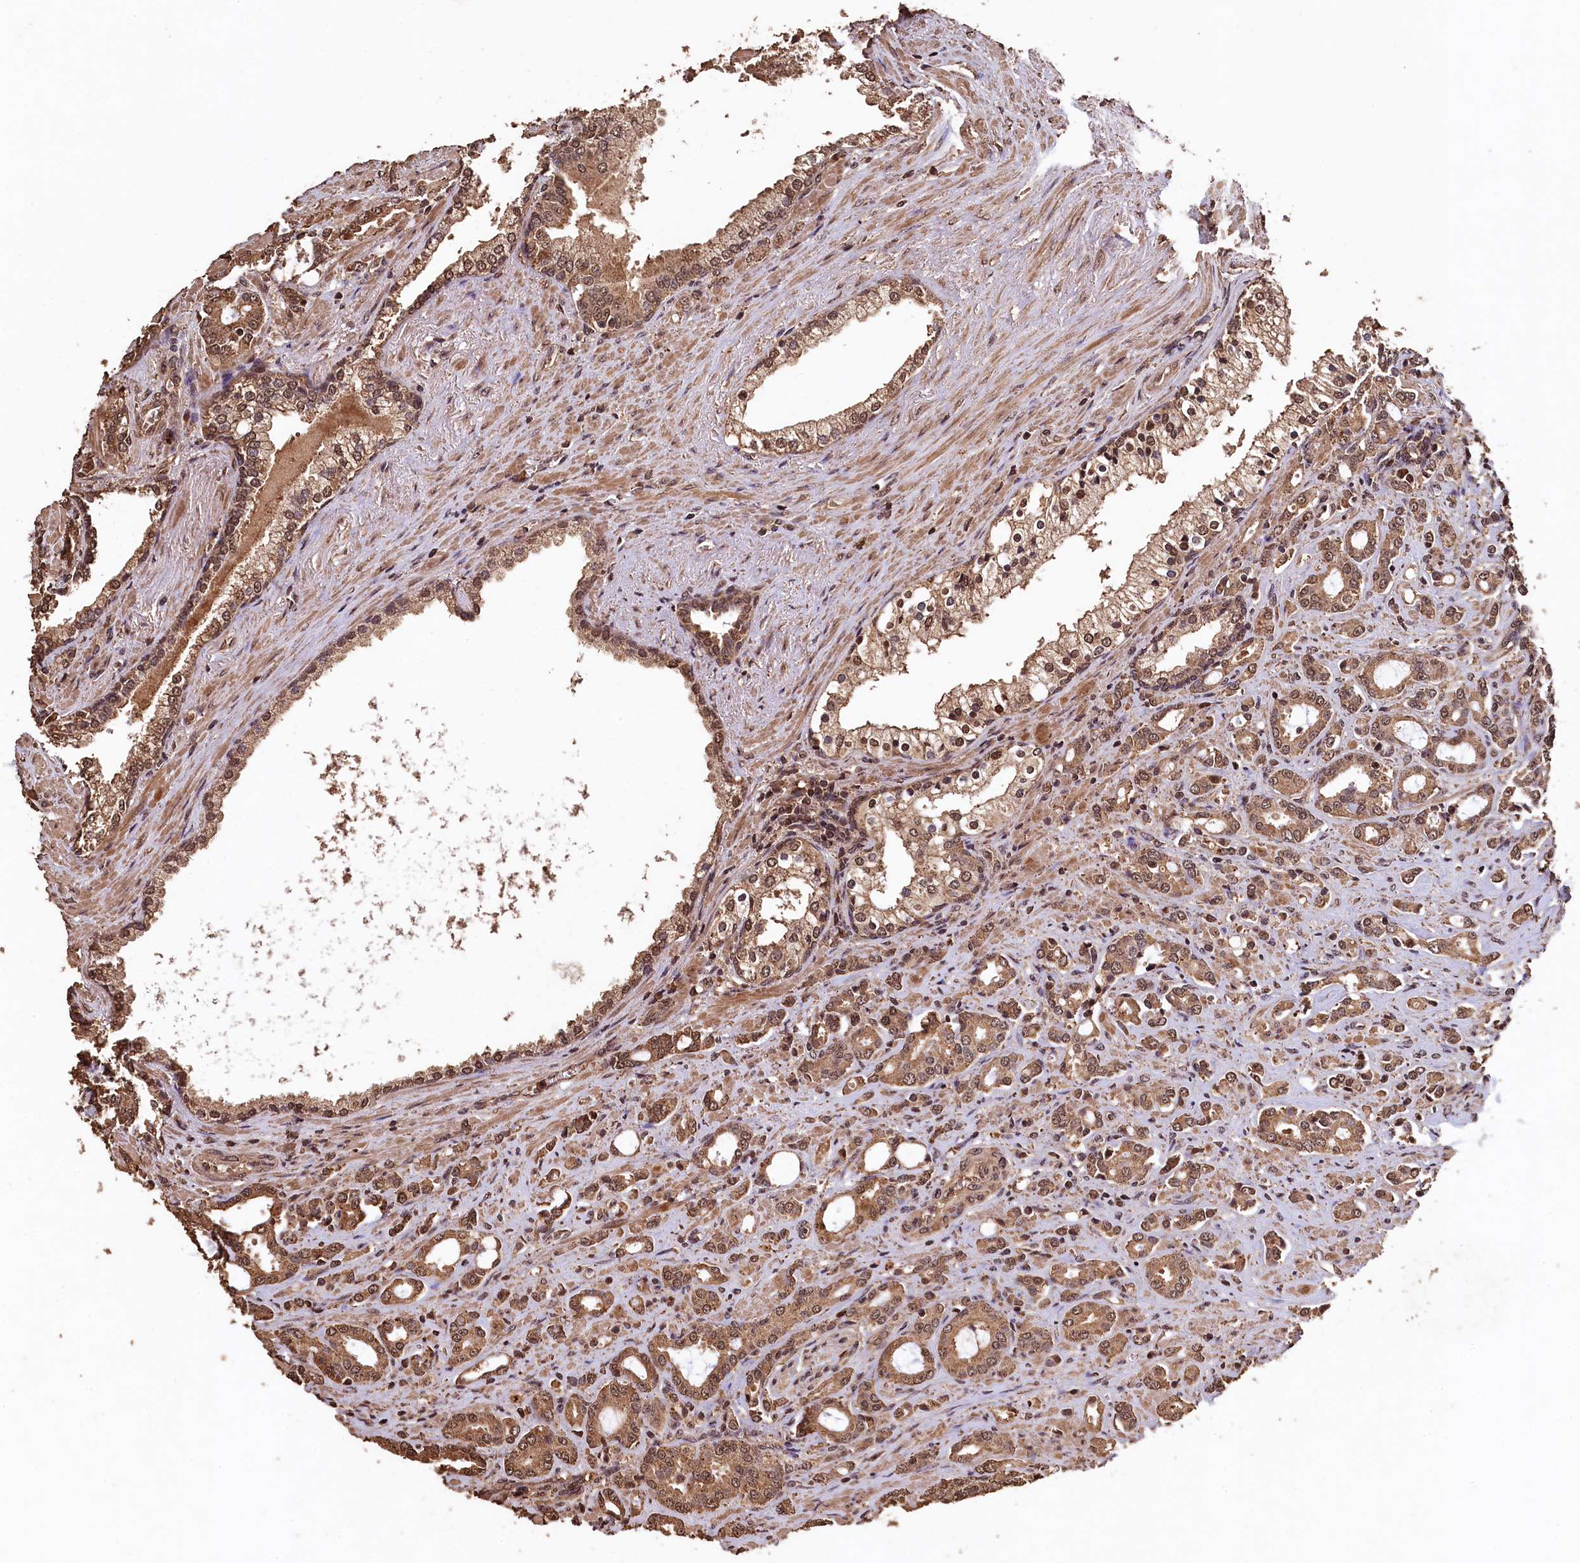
{"staining": {"intensity": "moderate", "quantity": ">75%", "location": "cytoplasmic/membranous,nuclear"}, "tissue": "prostate cancer", "cell_type": "Tumor cells", "image_type": "cancer", "snomed": [{"axis": "morphology", "description": "Adenocarcinoma, High grade"}, {"axis": "topography", "description": "Prostate"}], "caption": "IHC histopathology image of neoplastic tissue: human prostate cancer (adenocarcinoma (high-grade)) stained using immunohistochemistry (IHC) exhibits medium levels of moderate protein expression localized specifically in the cytoplasmic/membranous and nuclear of tumor cells, appearing as a cytoplasmic/membranous and nuclear brown color.", "gene": "CEP57L1", "patient": {"sex": "male", "age": 72}}